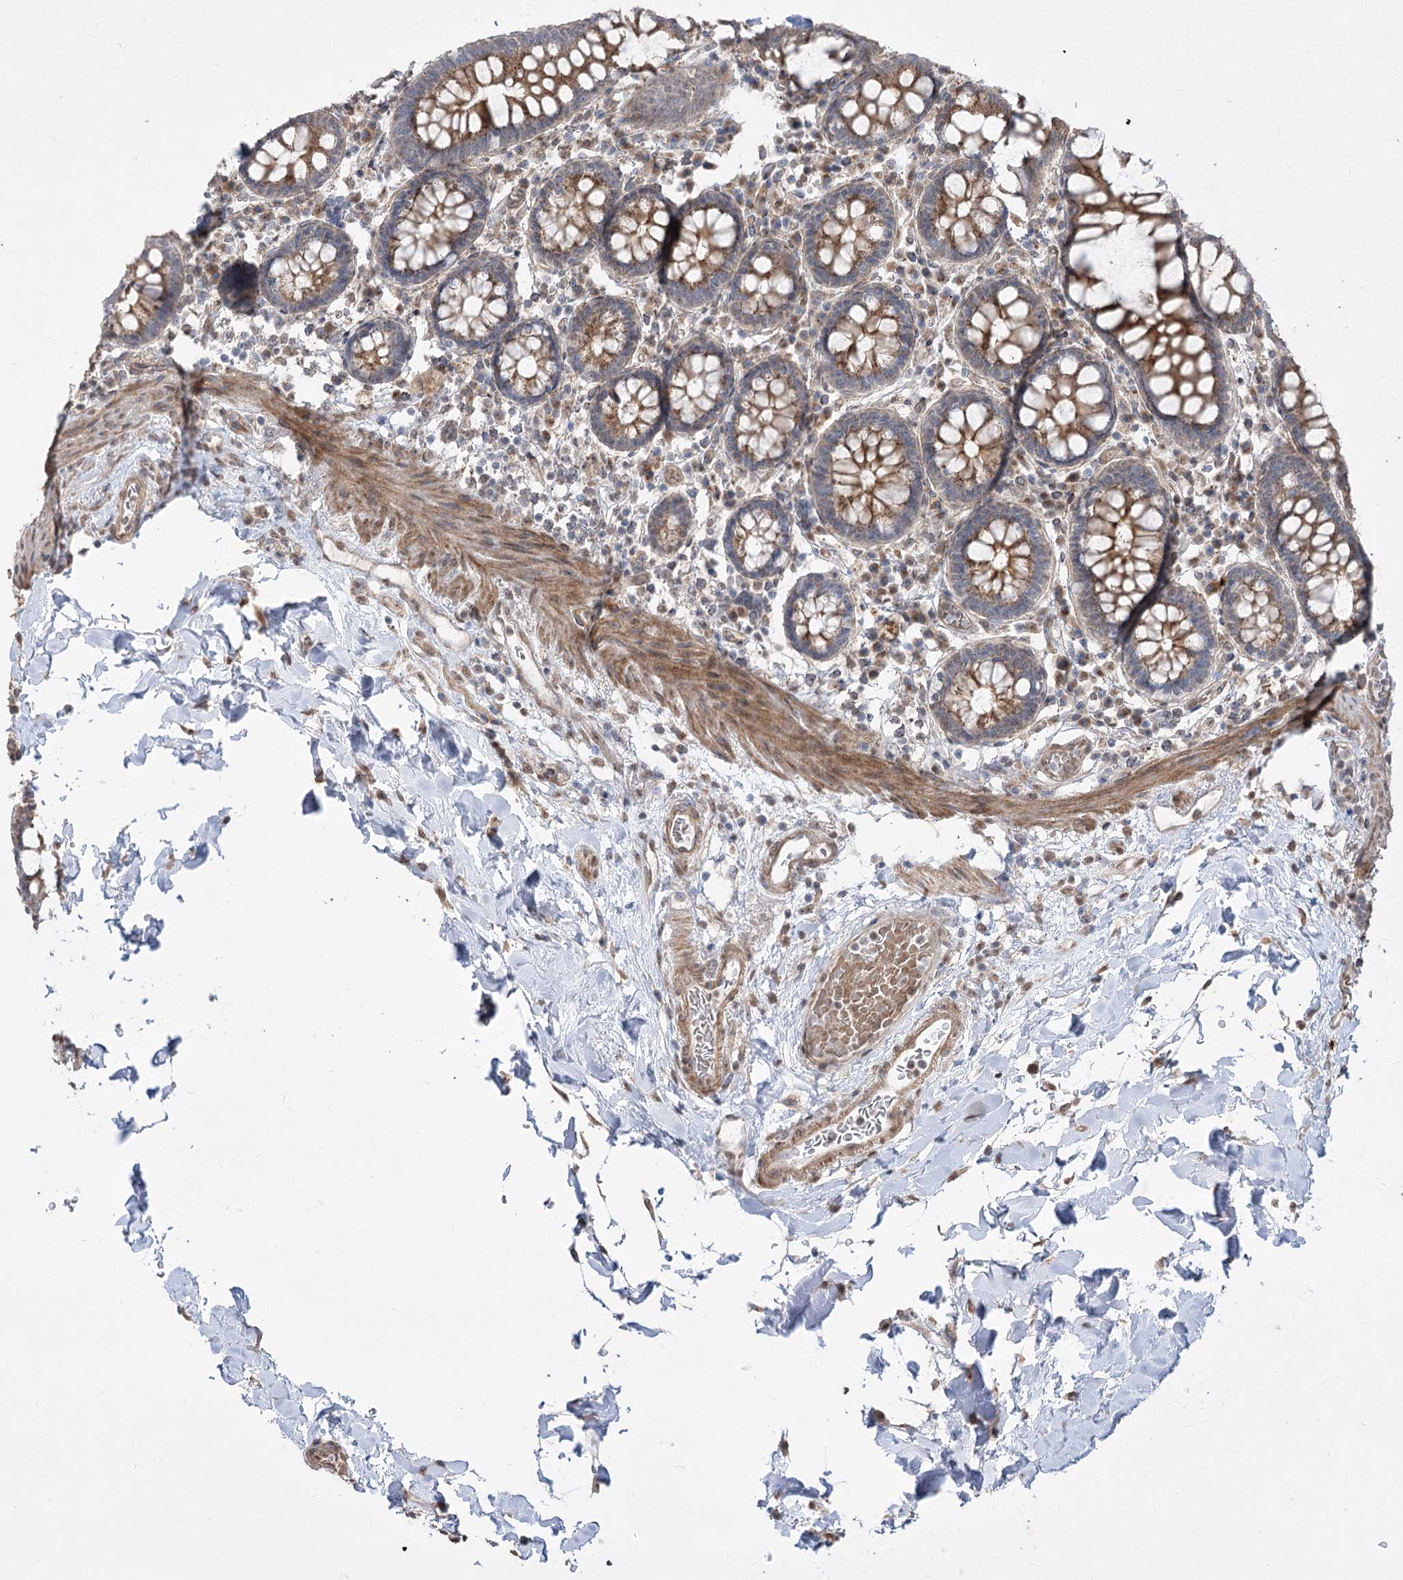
{"staining": {"intensity": "moderate", "quantity": ">75%", "location": "cytoplasmic/membranous"}, "tissue": "colon", "cell_type": "Endothelial cells", "image_type": "normal", "snomed": [{"axis": "morphology", "description": "Normal tissue, NOS"}, {"axis": "topography", "description": "Colon"}], "caption": "This image demonstrates immunohistochemistry staining of unremarkable colon, with medium moderate cytoplasmic/membranous staining in about >75% of endothelial cells.", "gene": "ZSCAN23", "patient": {"sex": "female", "age": 79}}